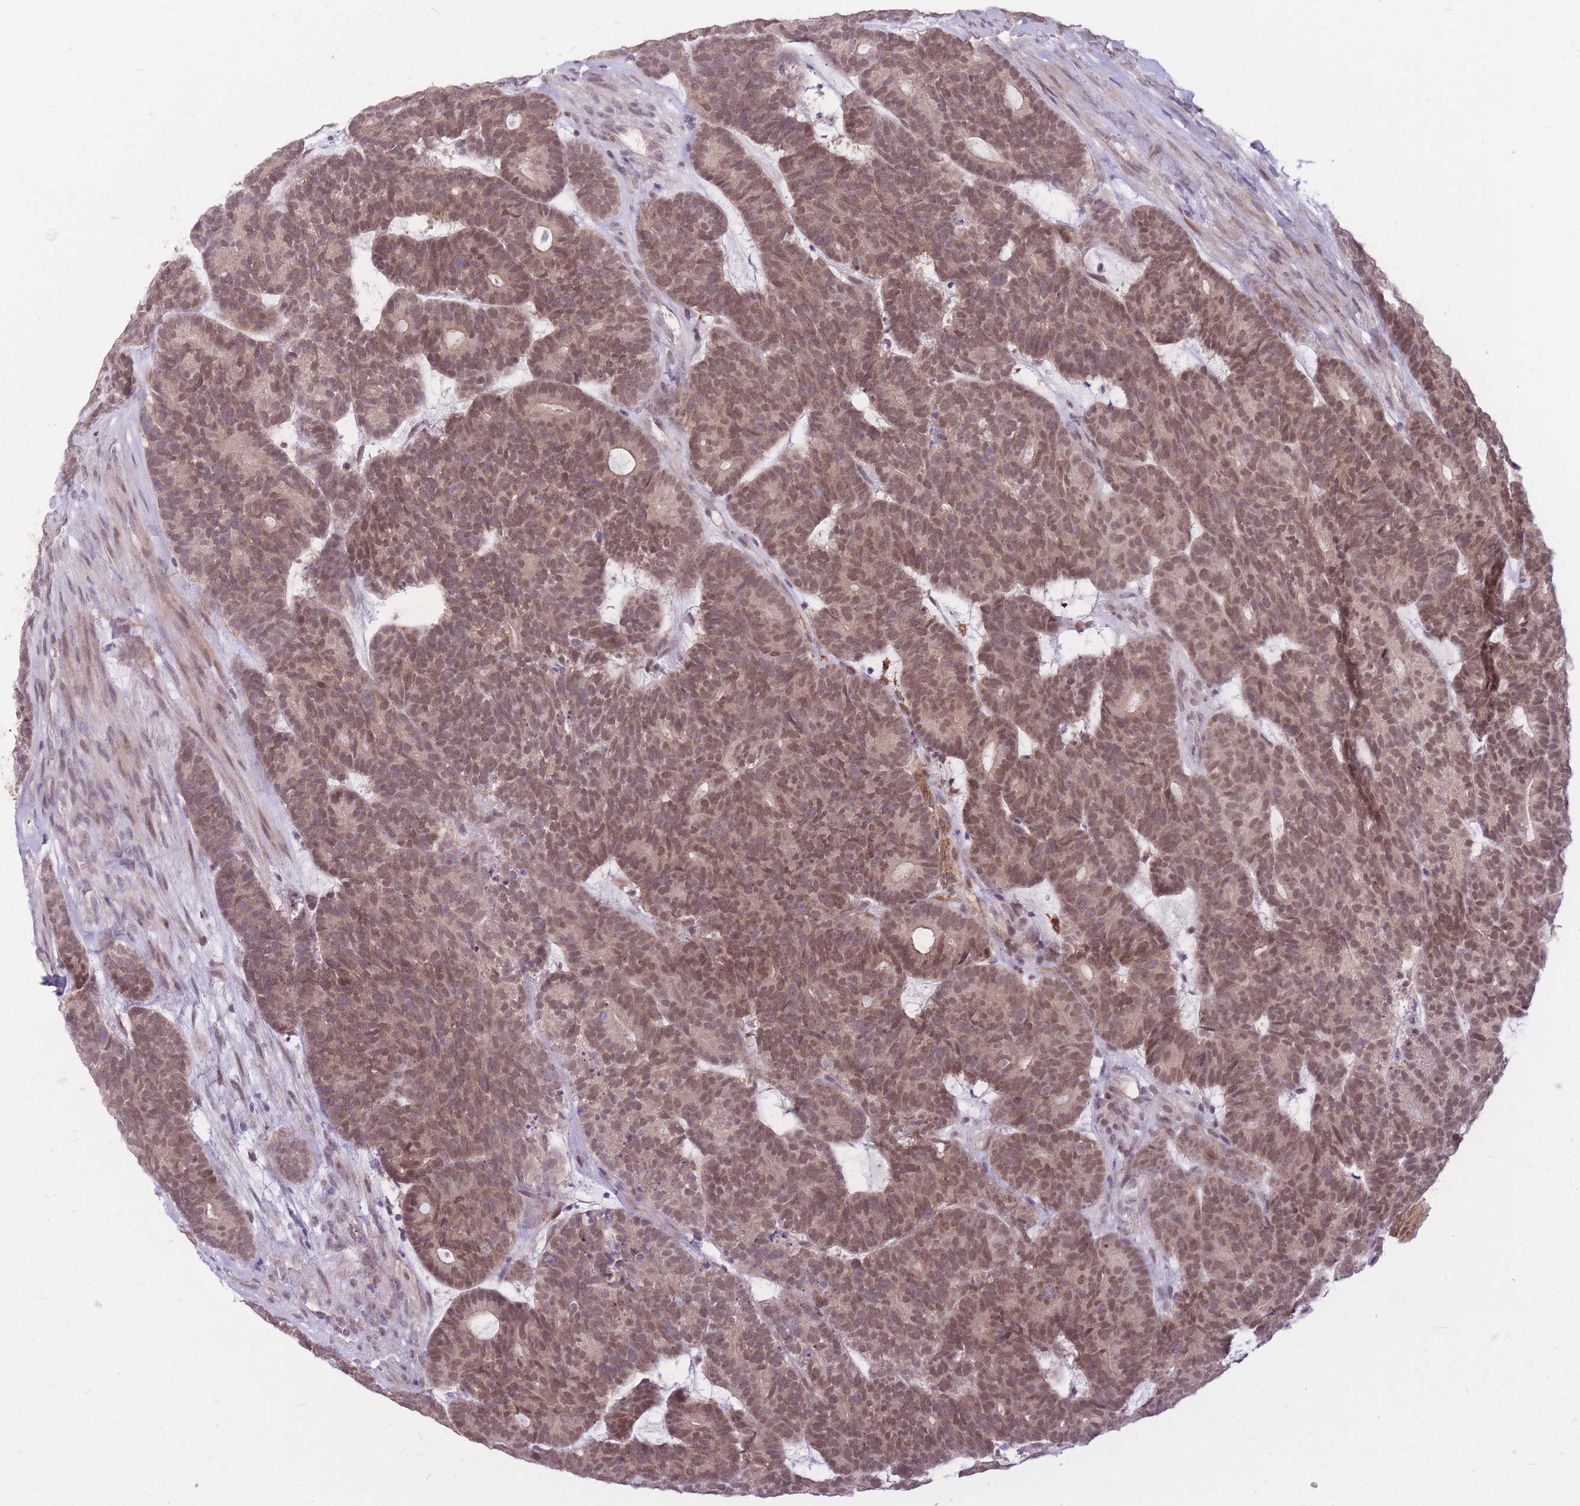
{"staining": {"intensity": "moderate", "quantity": ">75%", "location": "nuclear"}, "tissue": "head and neck cancer", "cell_type": "Tumor cells", "image_type": "cancer", "snomed": [{"axis": "morphology", "description": "Adenocarcinoma, NOS"}, {"axis": "topography", "description": "Head-Neck"}], "caption": "Immunohistochemistry (IHC) image of head and neck cancer stained for a protein (brown), which shows medium levels of moderate nuclear staining in approximately >75% of tumor cells.", "gene": "TCF20", "patient": {"sex": "female", "age": 81}}